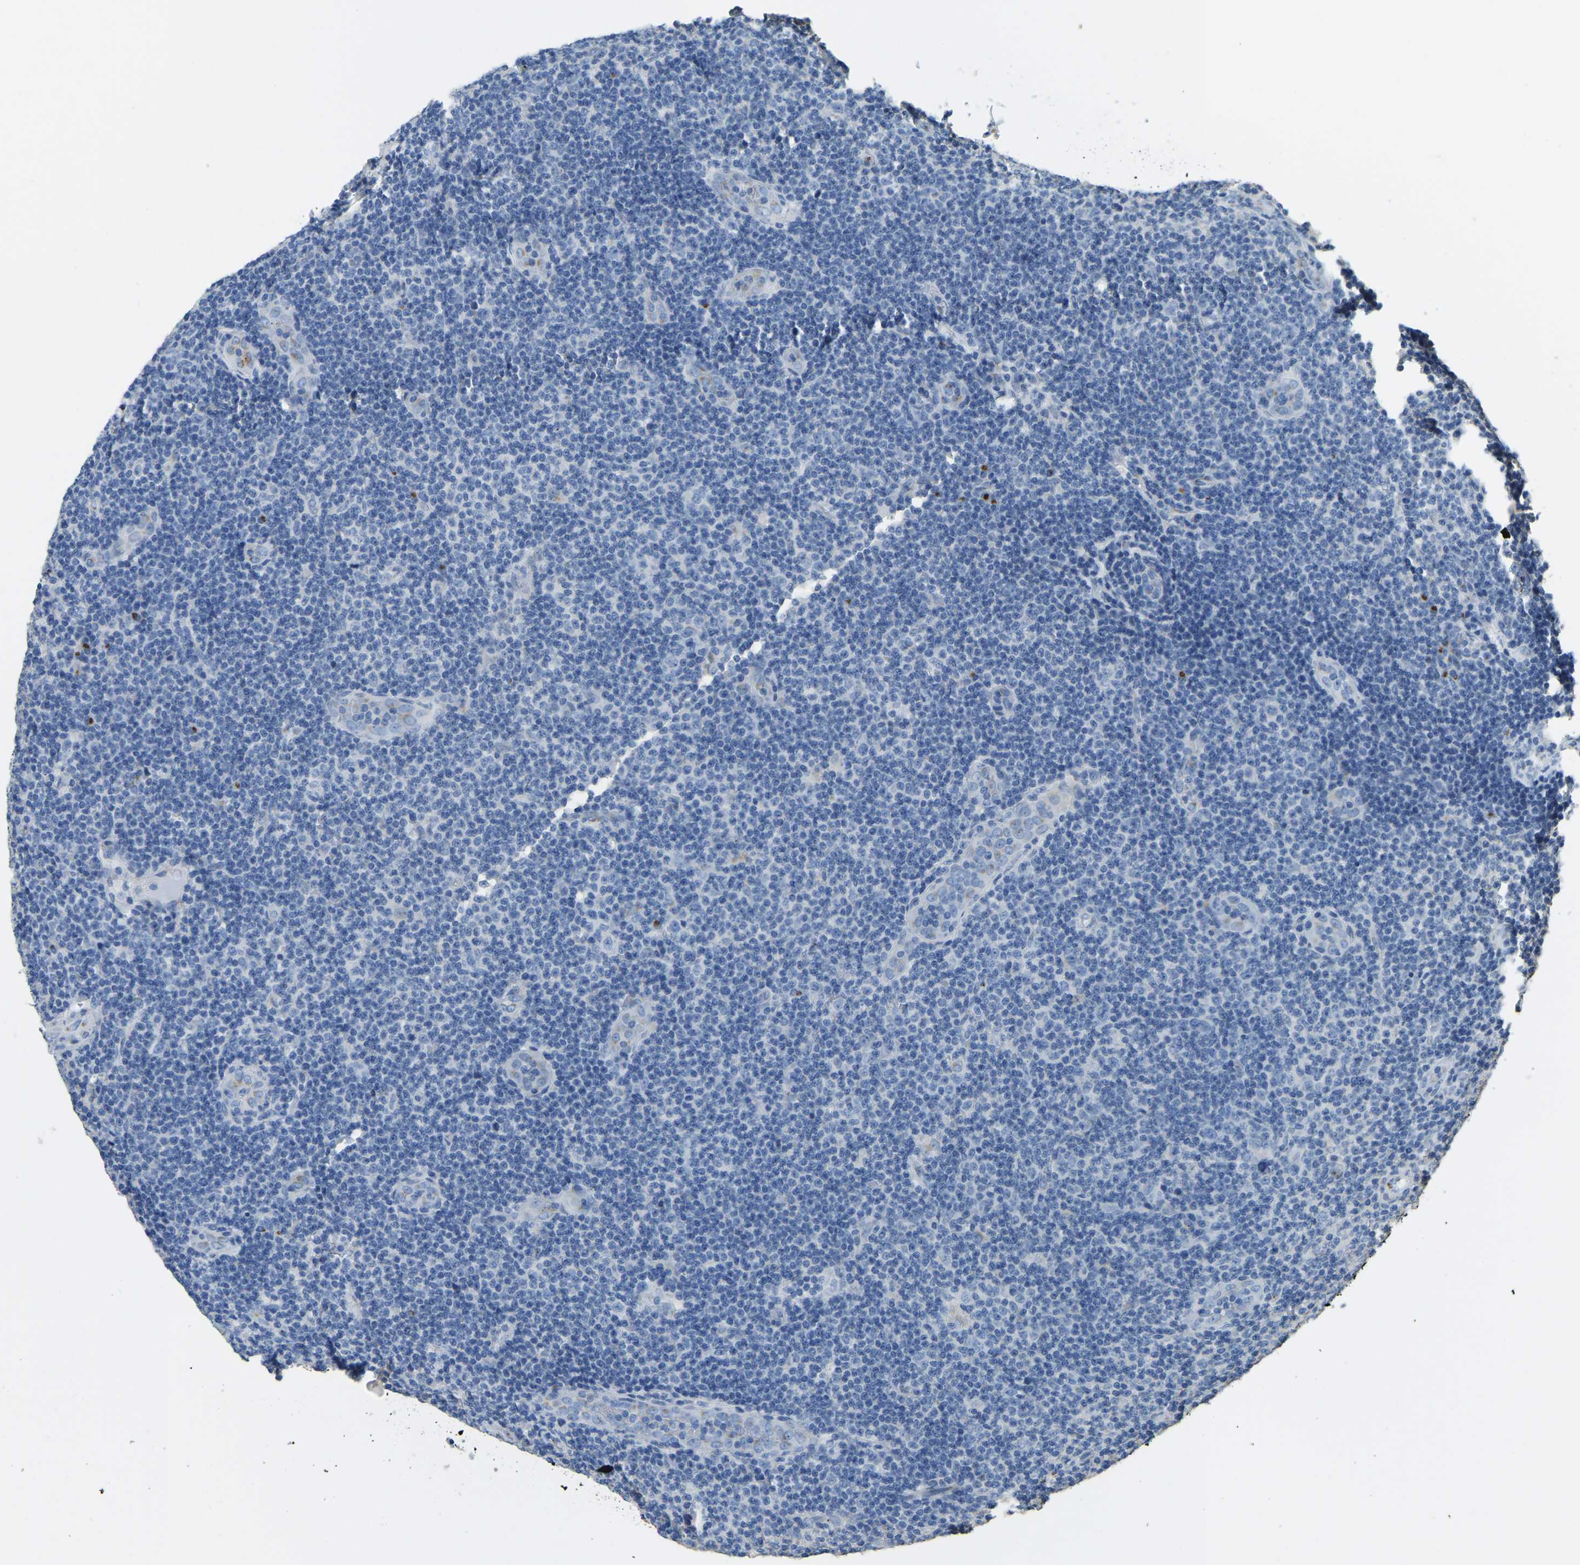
{"staining": {"intensity": "negative", "quantity": "none", "location": "none"}, "tissue": "lymphoma", "cell_type": "Tumor cells", "image_type": "cancer", "snomed": [{"axis": "morphology", "description": "Malignant lymphoma, non-Hodgkin's type, Low grade"}, {"axis": "topography", "description": "Lymph node"}], "caption": "Low-grade malignant lymphoma, non-Hodgkin's type stained for a protein using IHC reveals no expression tumor cells.", "gene": "FAM174A", "patient": {"sex": "male", "age": 83}}